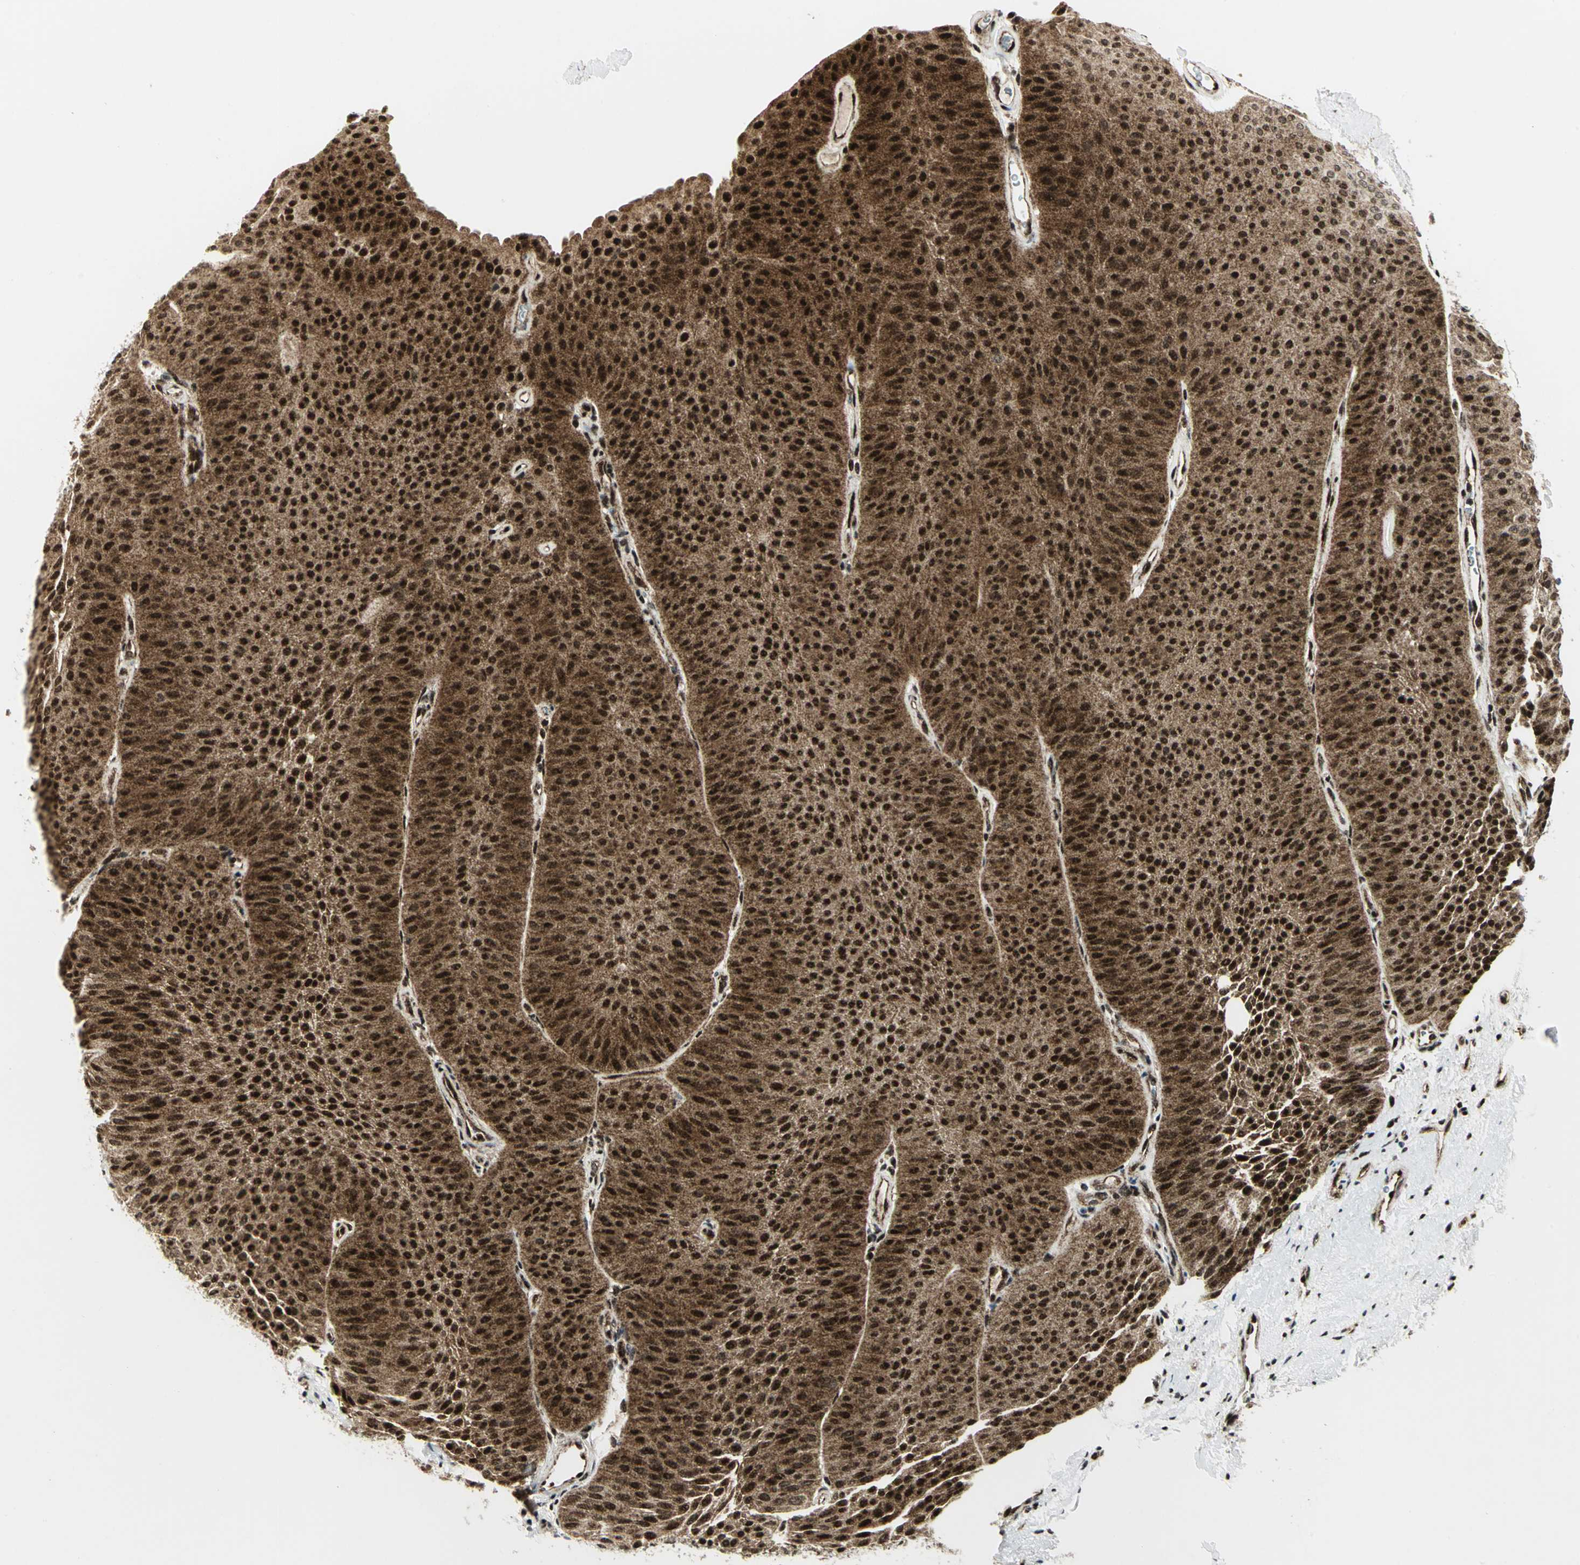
{"staining": {"intensity": "strong", "quantity": ">75%", "location": "cytoplasmic/membranous,nuclear"}, "tissue": "urothelial cancer", "cell_type": "Tumor cells", "image_type": "cancer", "snomed": [{"axis": "morphology", "description": "Urothelial carcinoma, Low grade"}, {"axis": "topography", "description": "Urinary bladder"}], "caption": "The micrograph demonstrates a brown stain indicating the presence of a protein in the cytoplasmic/membranous and nuclear of tumor cells in urothelial carcinoma (low-grade). Using DAB (3,3'-diaminobenzidine) (brown) and hematoxylin (blue) stains, captured at high magnification using brightfield microscopy.", "gene": "COPS5", "patient": {"sex": "female", "age": 60}}